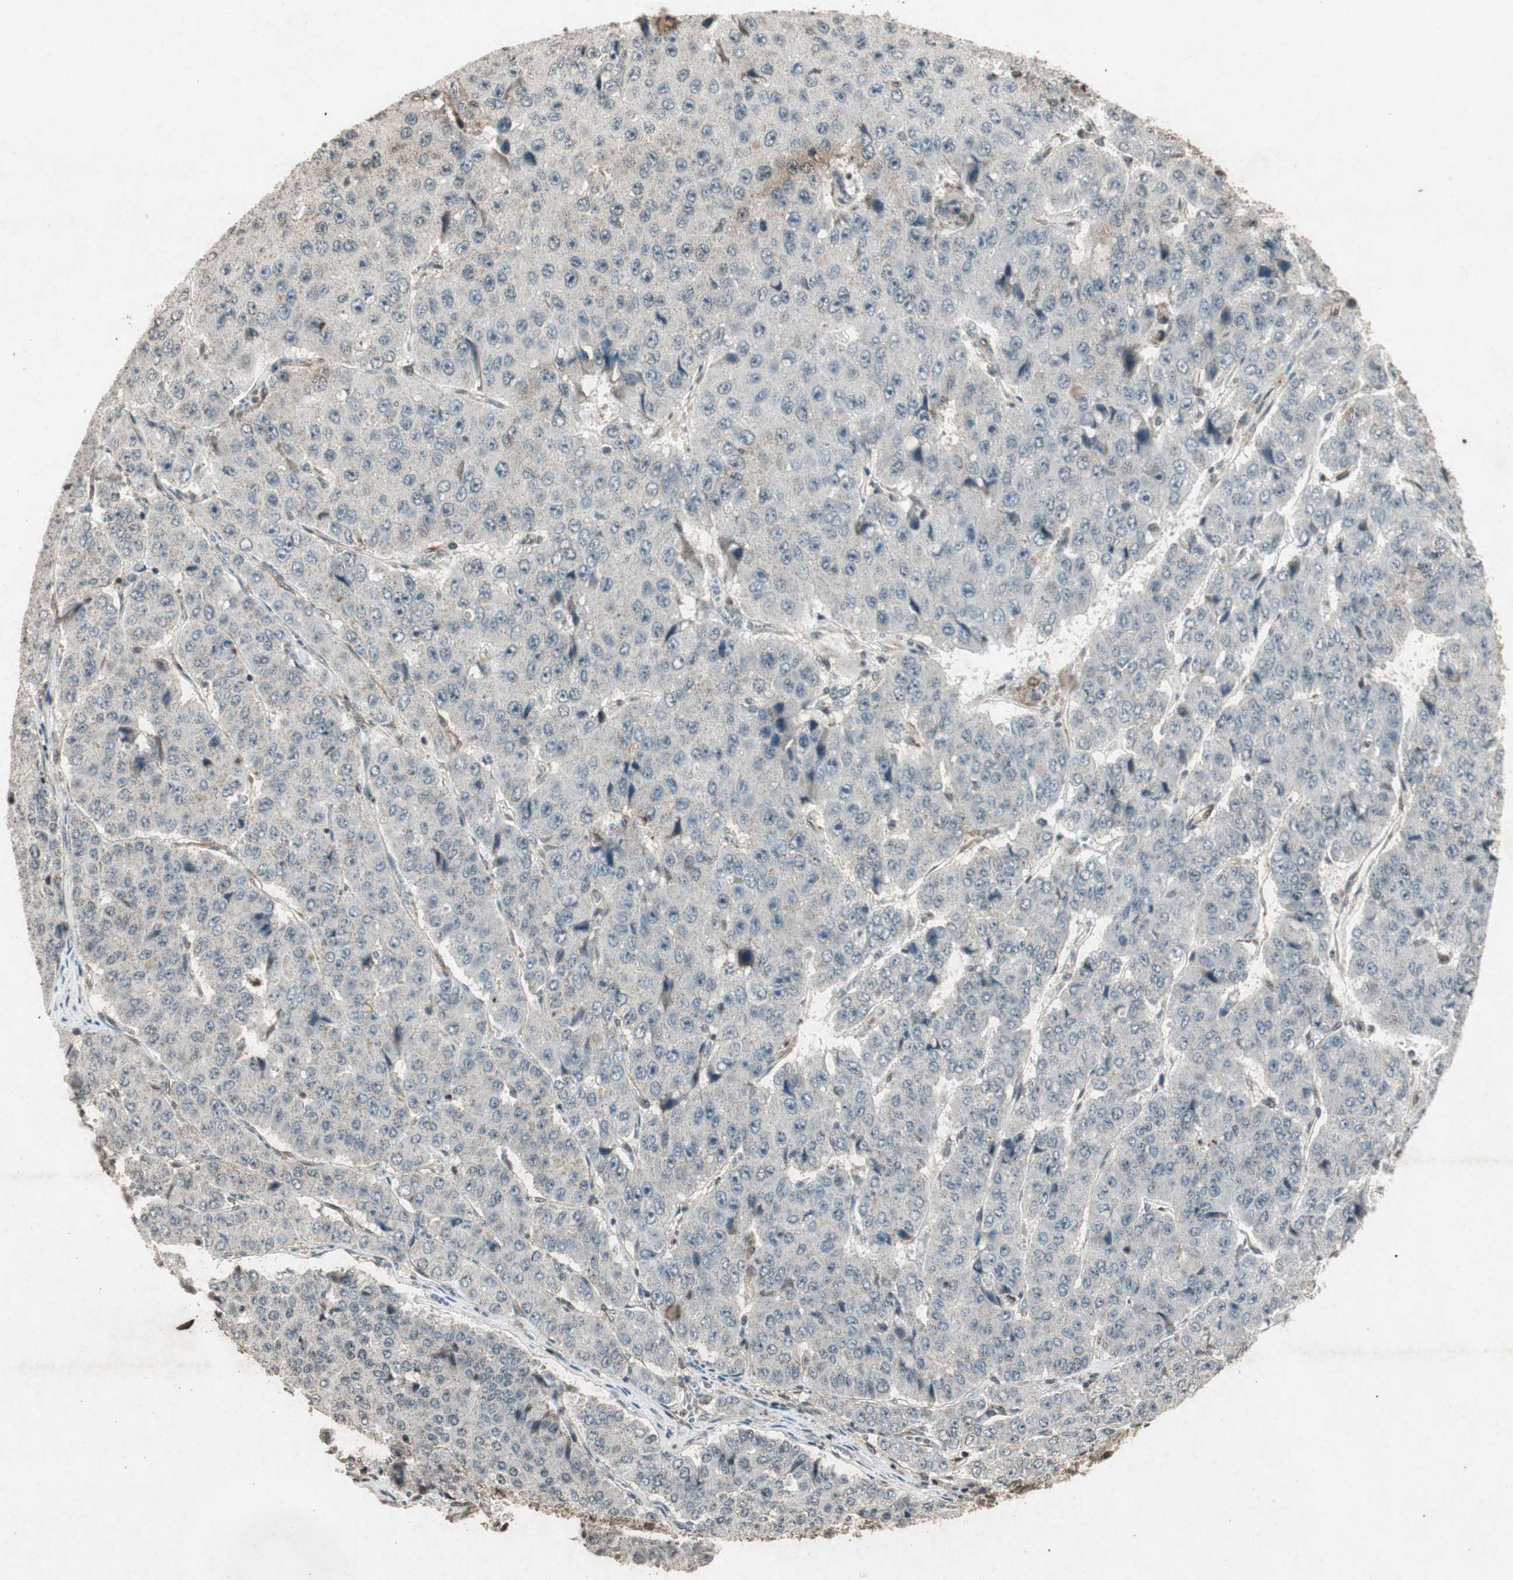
{"staining": {"intensity": "negative", "quantity": "none", "location": "none"}, "tissue": "pancreatic cancer", "cell_type": "Tumor cells", "image_type": "cancer", "snomed": [{"axis": "morphology", "description": "Adenocarcinoma, NOS"}, {"axis": "topography", "description": "Pancreas"}], "caption": "An immunohistochemistry image of adenocarcinoma (pancreatic) is shown. There is no staining in tumor cells of adenocarcinoma (pancreatic).", "gene": "PRKG1", "patient": {"sex": "male", "age": 50}}